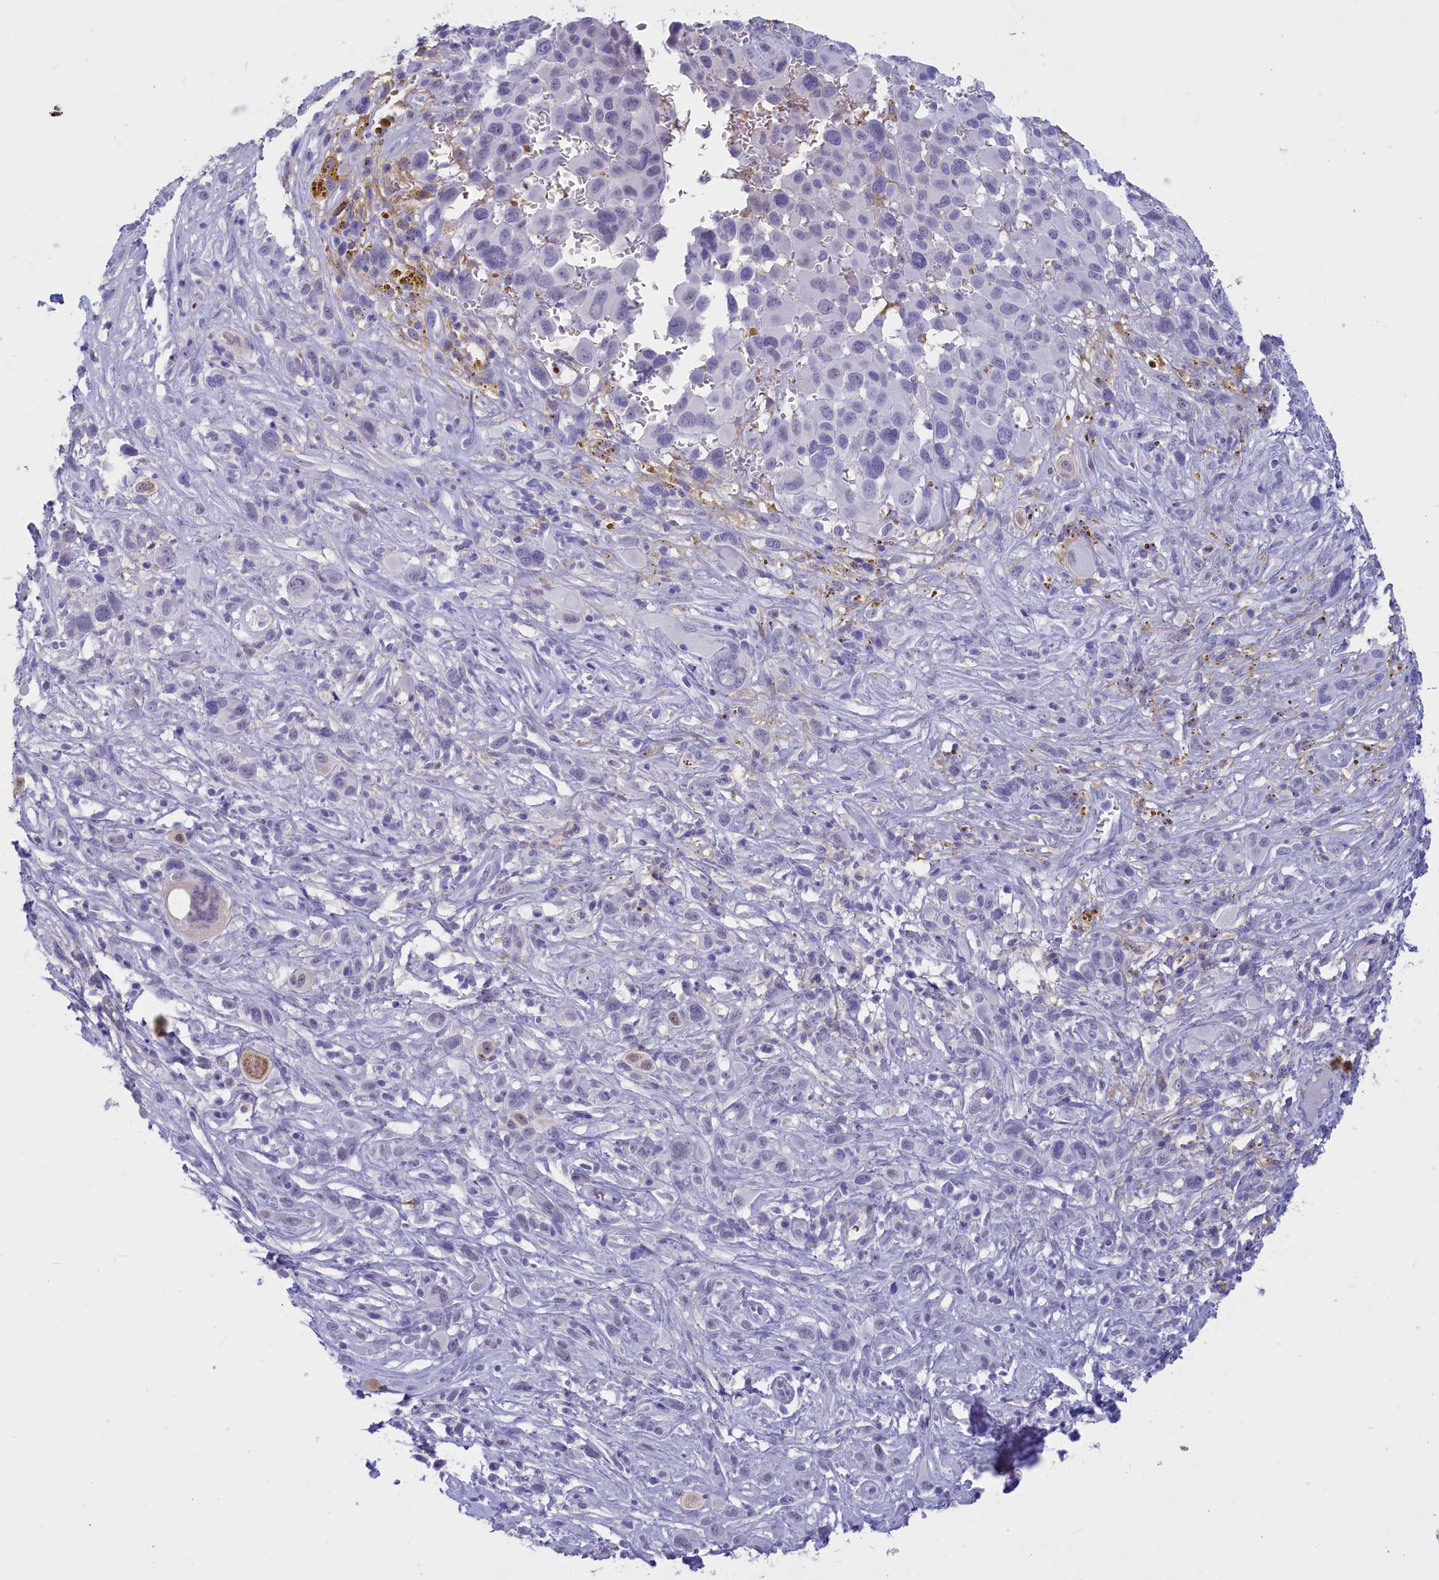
{"staining": {"intensity": "negative", "quantity": "none", "location": "none"}, "tissue": "melanoma", "cell_type": "Tumor cells", "image_type": "cancer", "snomed": [{"axis": "morphology", "description": "Malignant melanoma, NOS"}, {"axis": "topography", "description": "Skin of trunk"}], "caption": "DAB immunohistochemical staining of malignant melanoma displays no significant expression in tumor cells. (Immunohistochemistry, brightfield microscopy, high magnification).", "gene": "GAPDHS", "patient": {"sex": "male", "age": 71}}